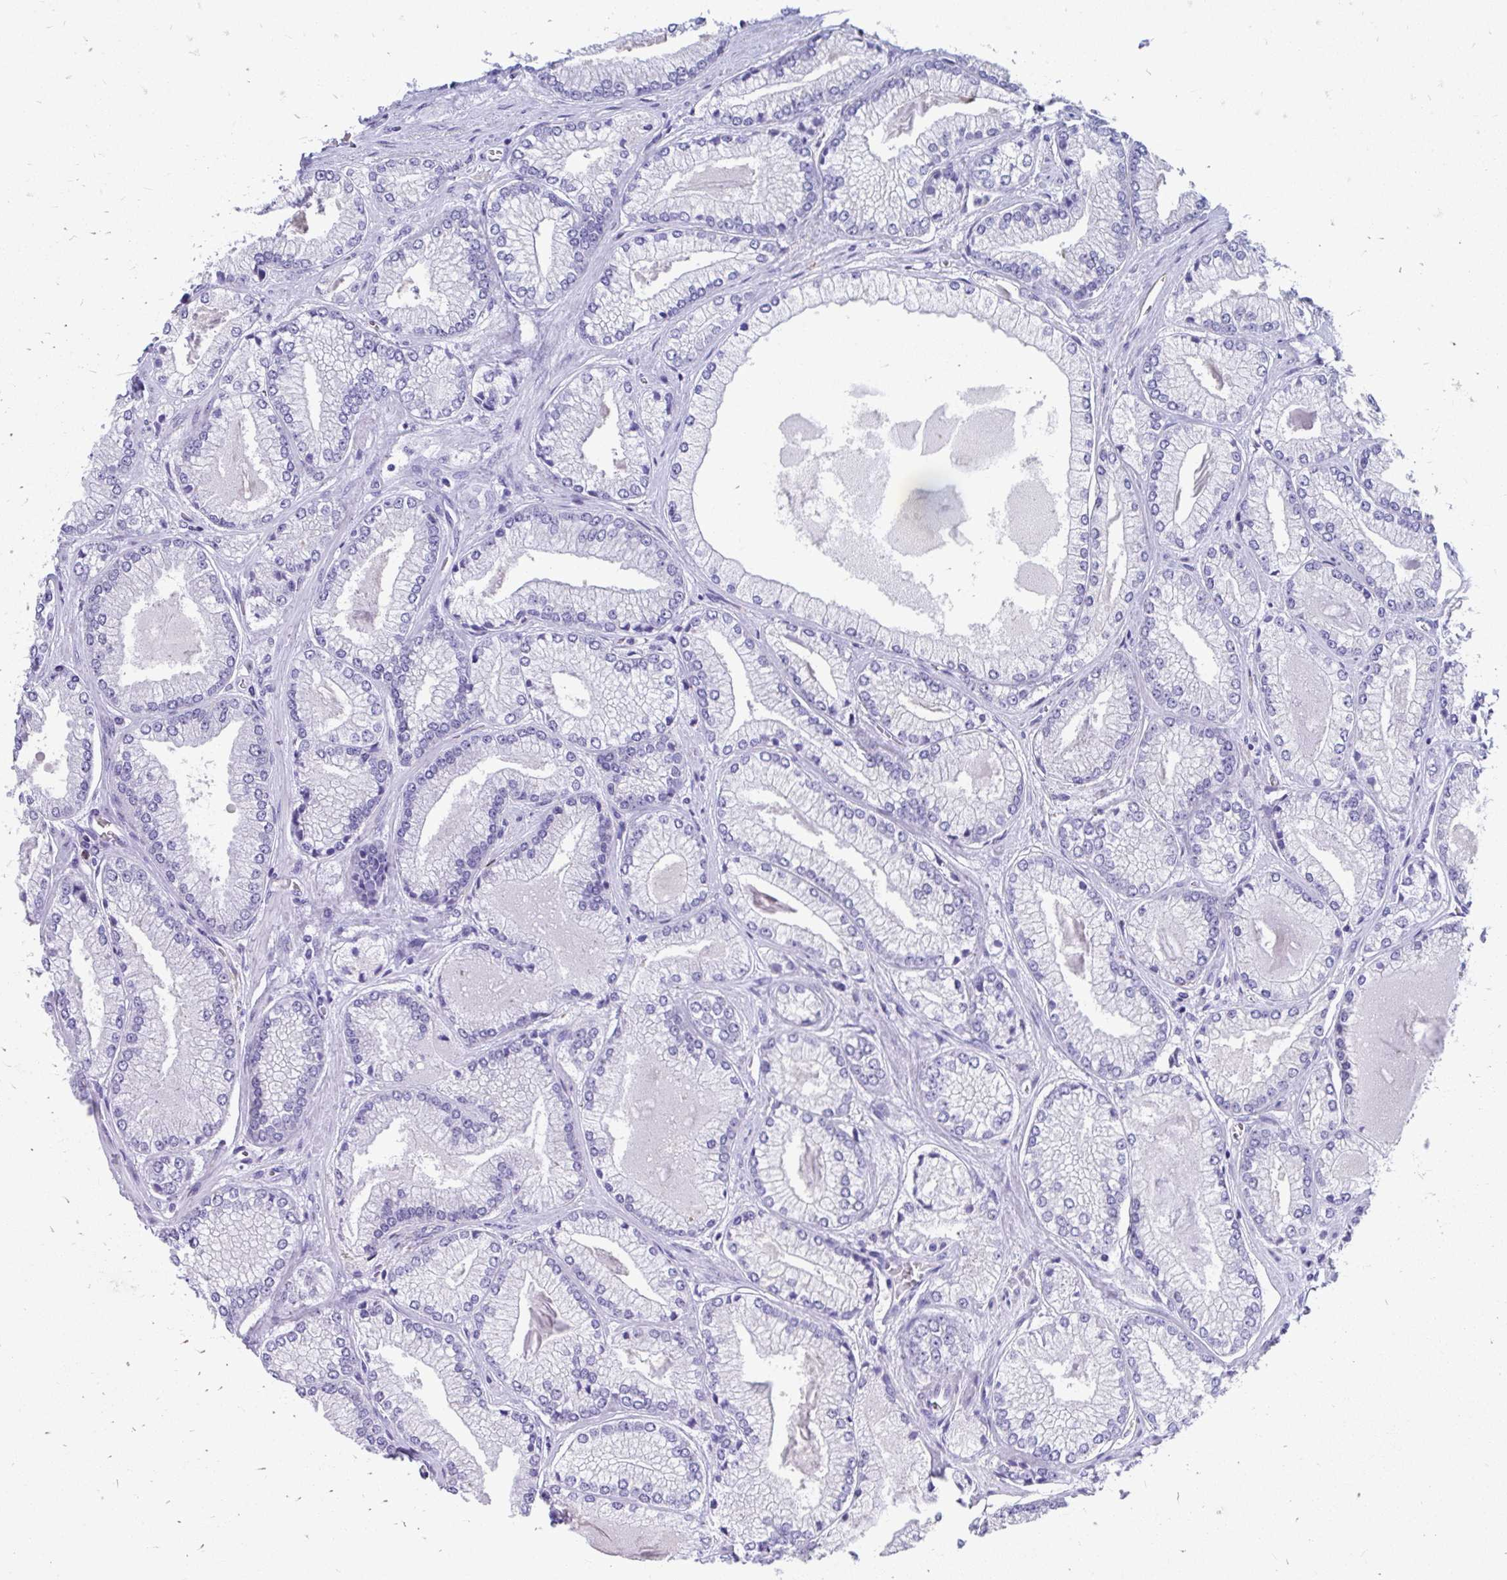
{"staining": {"intensity": "negative", "quantity": "none", "location": "none"}, "tissue": "prostate cancer", "cell_type": "Tumor cells", "image_type": "cancer", "snomed": [{"axis": "morphology", "description": "Adenocarcinoma, Low grade"}, {"axis": "topography", "description": "Prostate"}], "caption": "An IHC micrograph of prostate adenocarcinoma (low-grade) is shown. There is no staining in tumor cells of prostate adenocarcinoma (low-grade). (Stains: DAB immunohistochemistry with hematoxylin counter stain, Microscopy: brightfield microscopy at high magnification).", "gene": "ZNF699", "patient": {"sex": "male", "age": 67}}